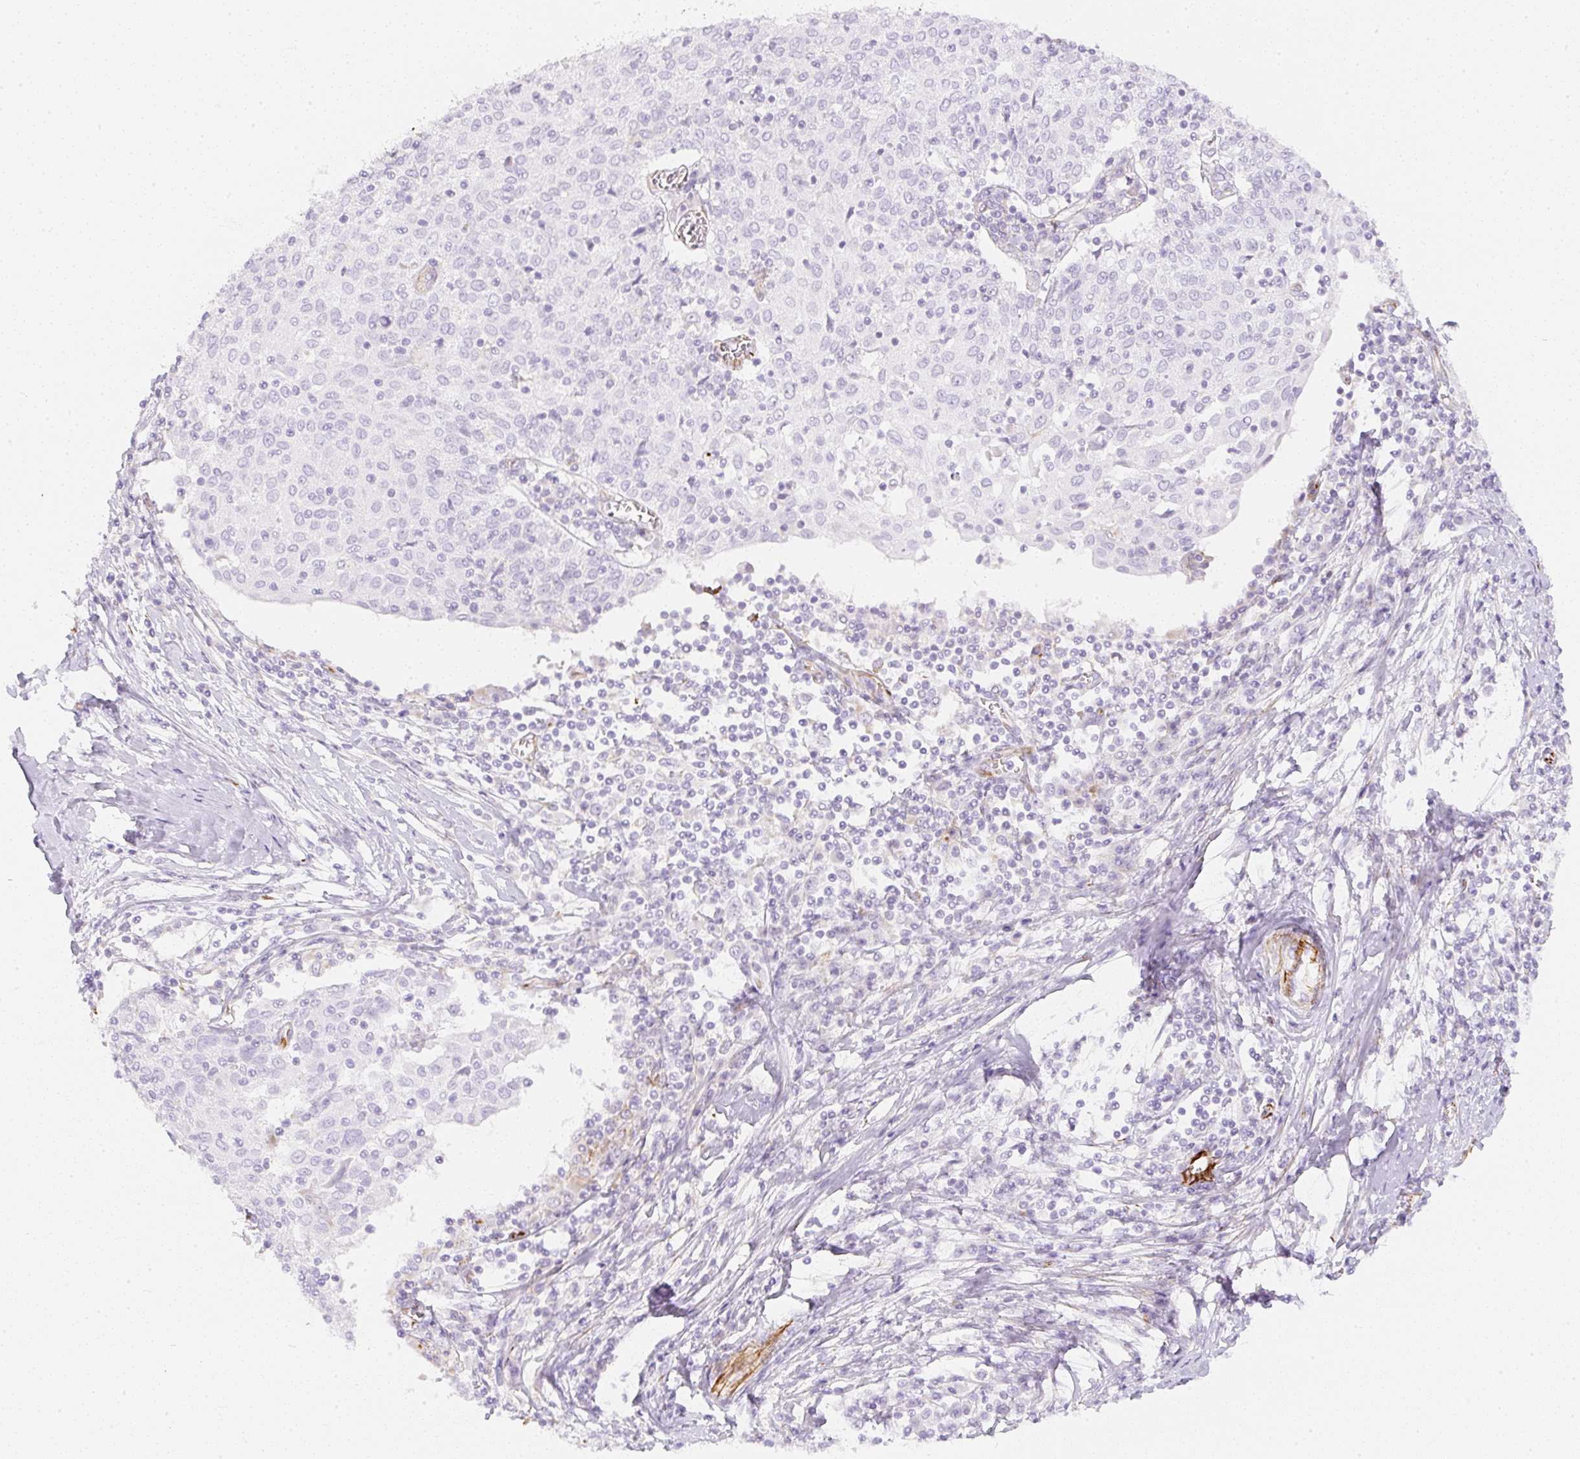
{"staining": {"intensity": "negative", "quantity": "none", "location": "none"}, "tissue": "cervical cancer", "cell_type": "Tumor cells", "image_type": "cancer", "snomed": [{"axis": "morphology", "description": "Squamous cell carcinoma, NOS"}, {"axis": "topography", "description": "Cervix"}], "caption": "Immunohistochemistry (IHC) of human cervical squamous cell carcinoma exhibits no expression in tumor cells.", "gene": "ZNF689", "patient": {"sex": "female", "age": 52}}